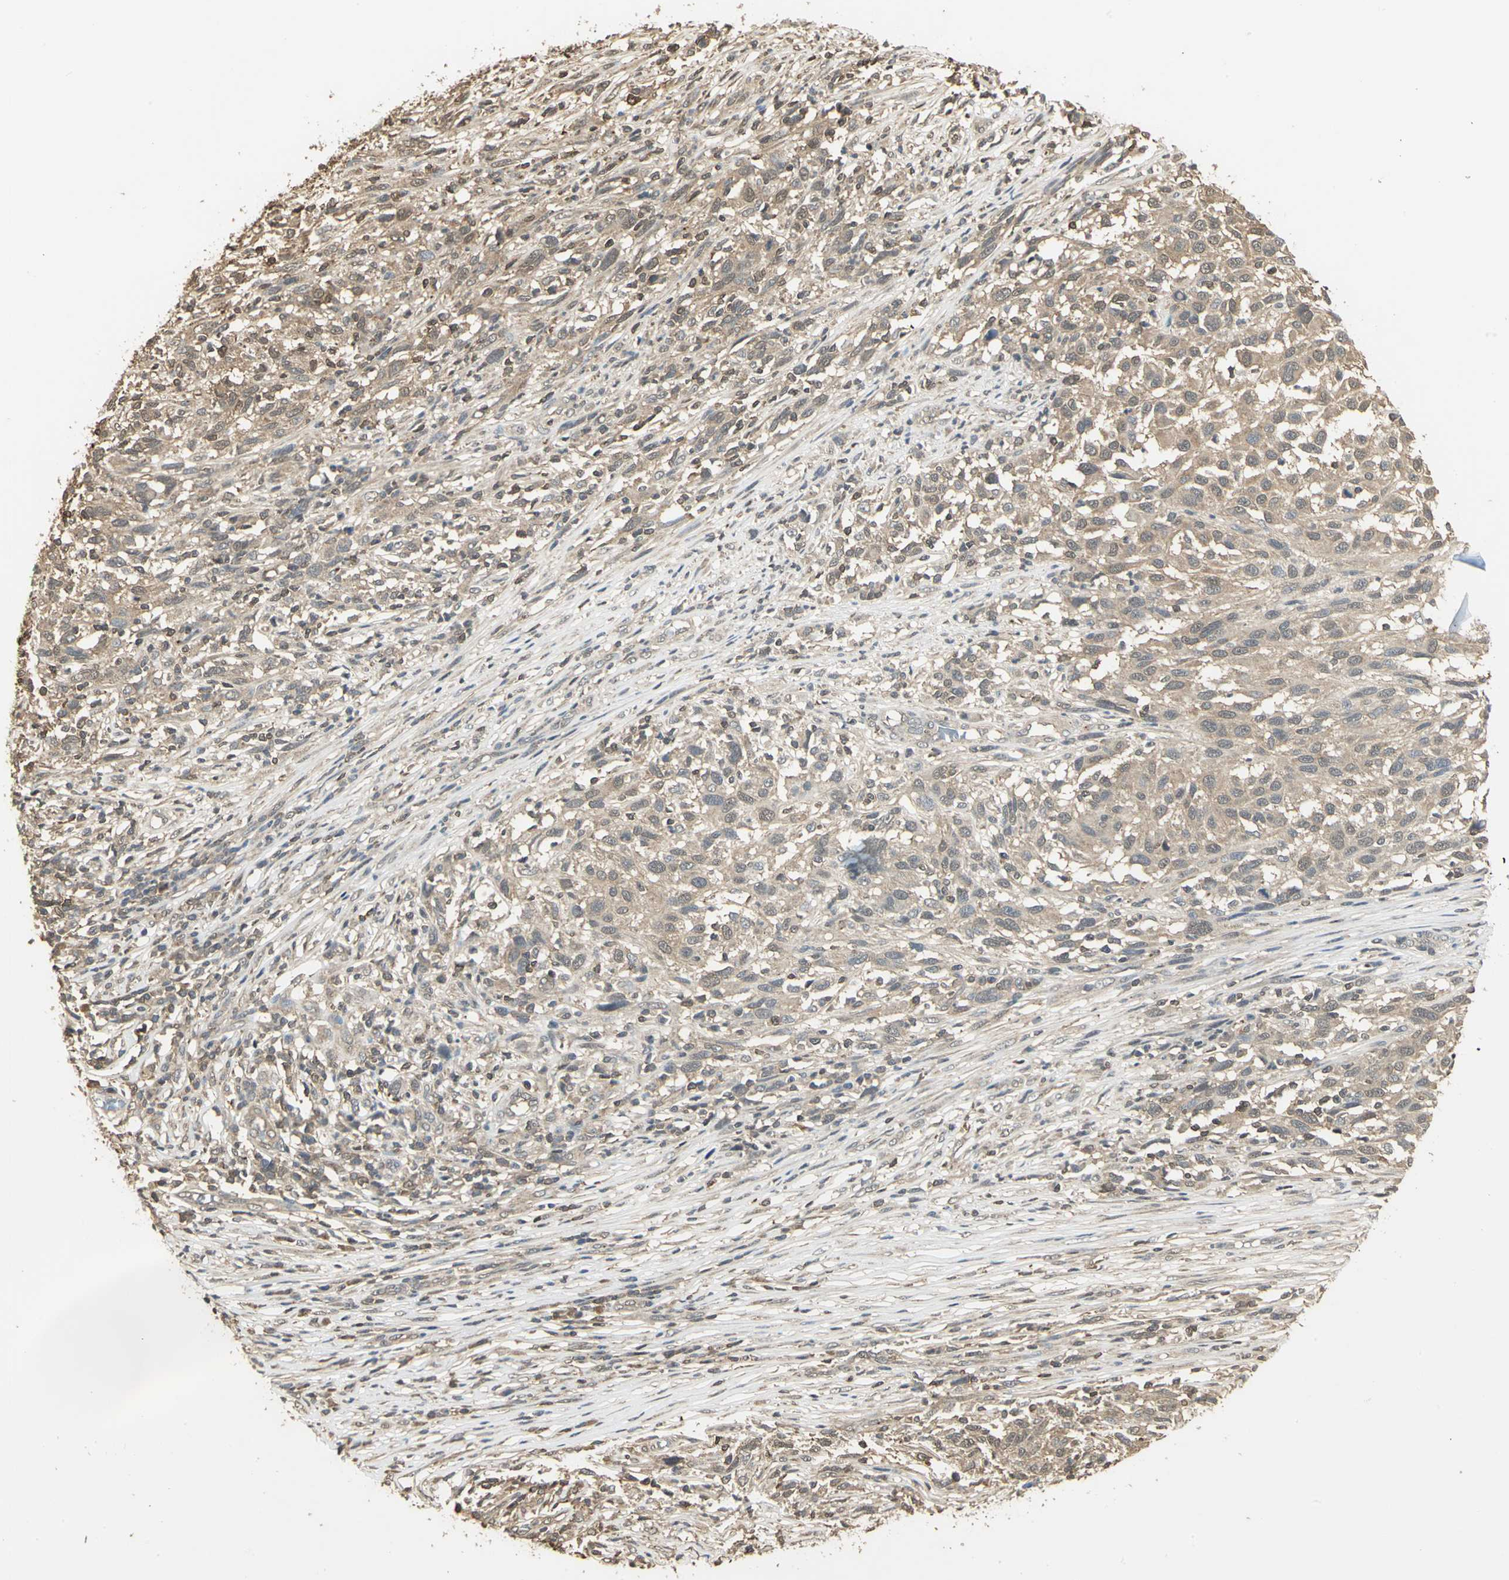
{"staining": {"intensity": "moderate", "quantity": ">75%", "location": "cytoplasmic/membranous"}, "tissue": "melanoma", "cell_type": "Tumor cells", "image_type": "cancer", "snomed": [{"axis": "morphology", "description": "Malignant melanoma, Metastatic site"}, {"axis": "topography", "description": "Lymph node"}], "caption": "Immunohistochemistry (IHC) histopathology image of melanoma stained for a protein (brown), which shows medium levels of moderate cytoplasmic/membranous positivity in approximately >75% of tumor cells.", "gene": "PARK7", "patient": {"sex": "male", "age": 61}}